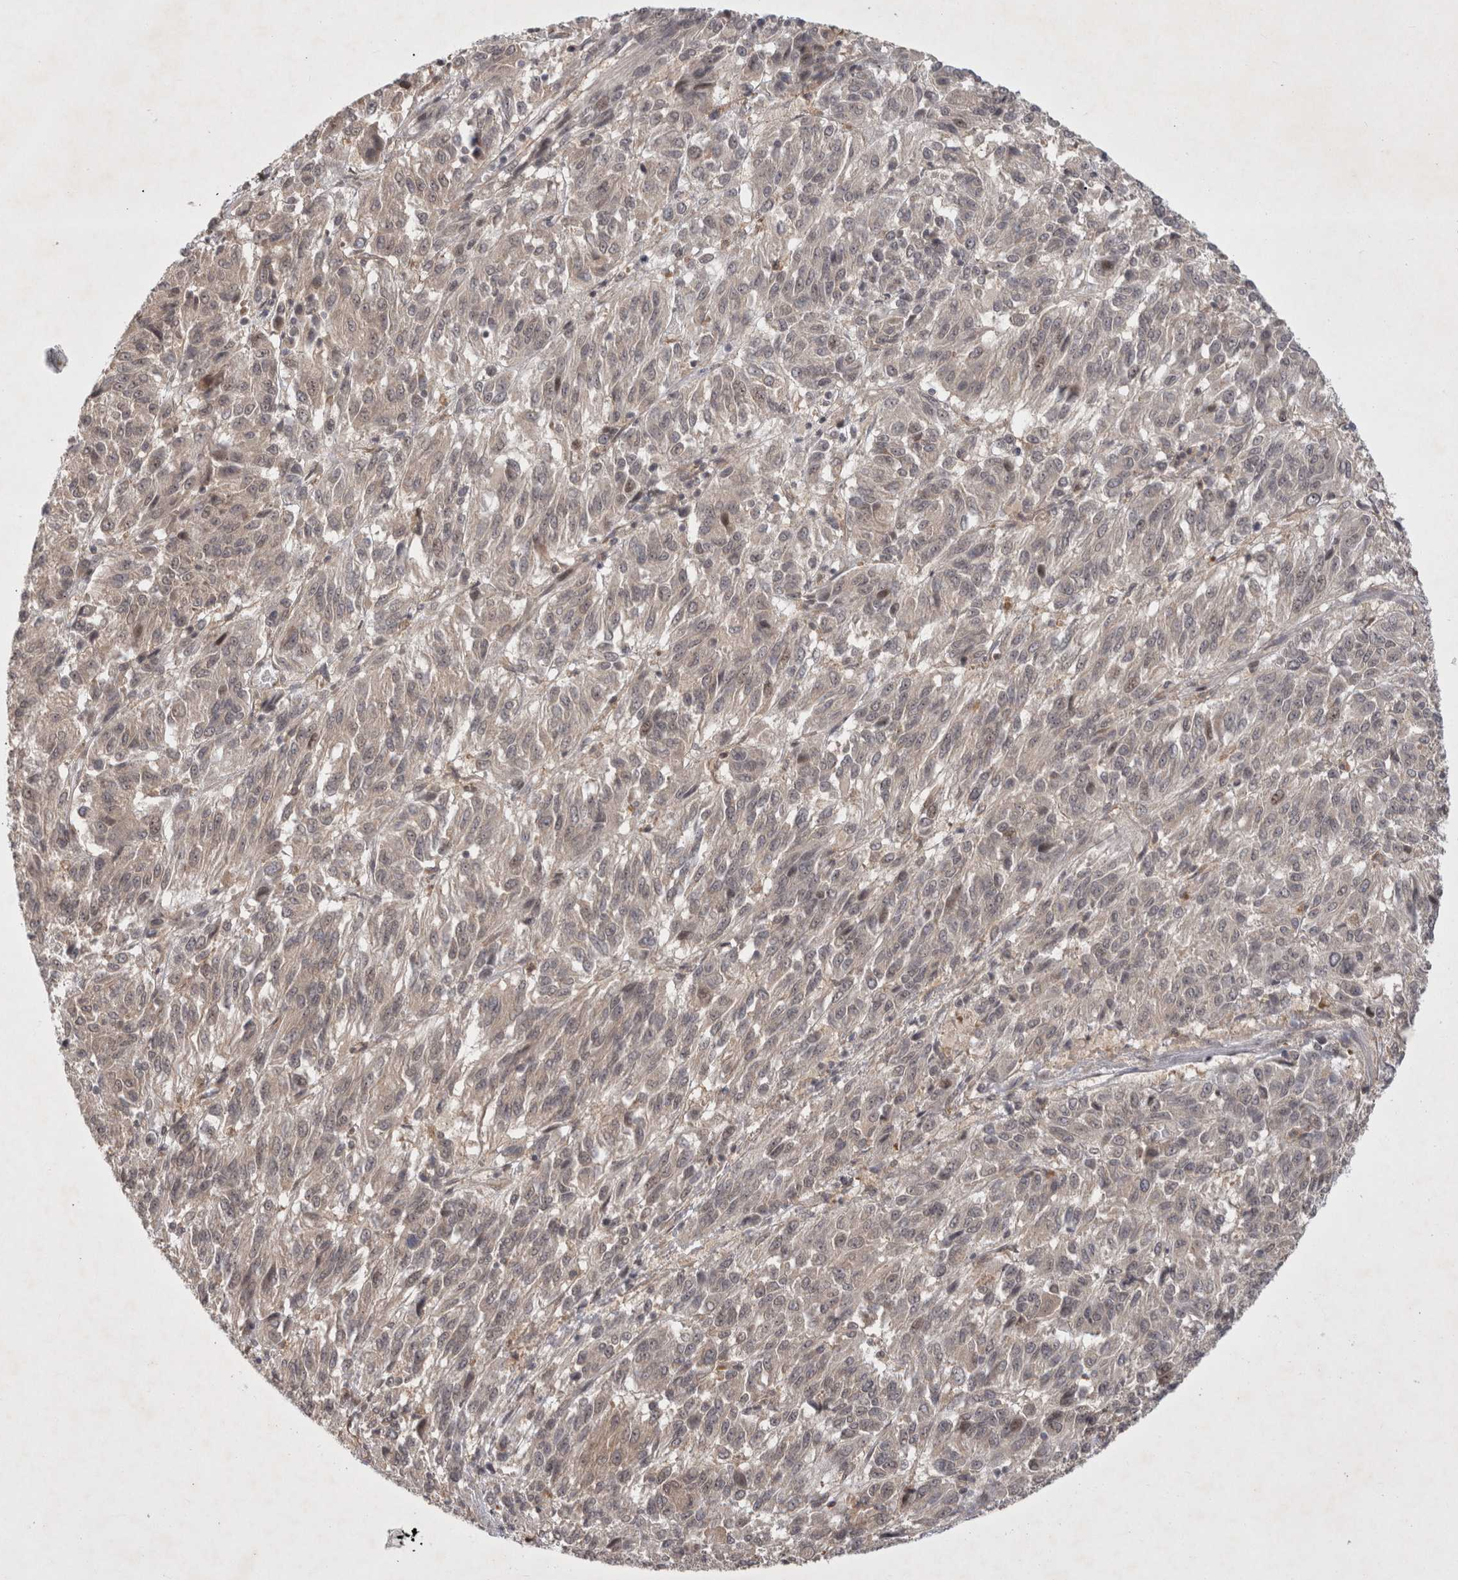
{"staining": {"intensity": "weak", "quantity": "<25%", "location": "cytoplasmic/membranous,nuclear"}, "tissue": "melanoma", "cell_type": "Tumor cells", "image_type": "cancer", "snomed": [{"axis": "morphology", "description": "Malignant melanoma, Metastatic site"}, {"axis": "topography", "description": "Lung"}], "caption": "The micrograph exhibits no significant expression in tumor cells of melanoma.", "gene": "ZNF318", "patient": {"sex": "male", "age": 64}}